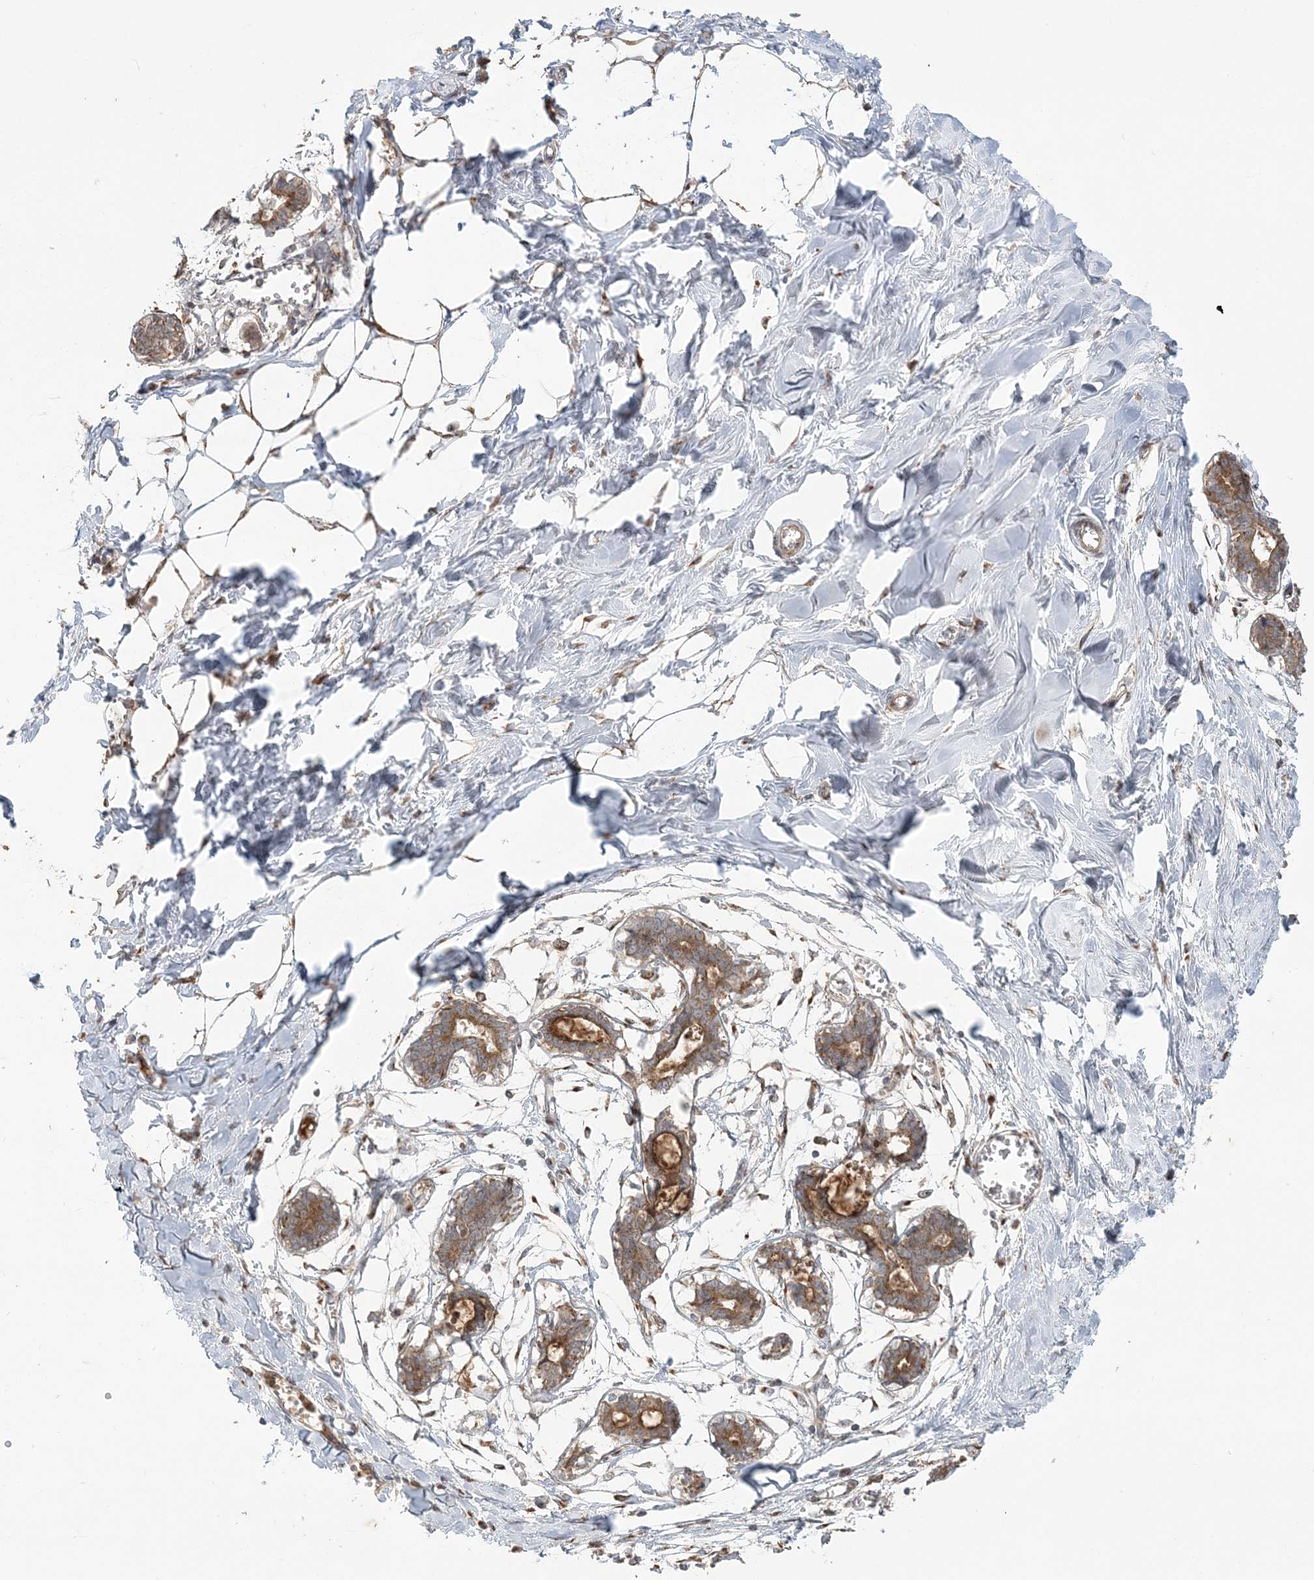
{"staining": {"intensity": "negative", "quantity": "none", "location": "none"}, "tissue": "breast", "cell_type": "Adipocytes", "image_type": "normal", "snomed": [{"axis": "morphology", "description": "Normal tissue, NOS"}, {"axis": "topography", "description": "Breast"}], "caption": "Human breast stained for a protein using IHC exhibits no expression in adipocytes.", "gene": "ABCC3", "patient": {"sex": "female", "age": 27}}